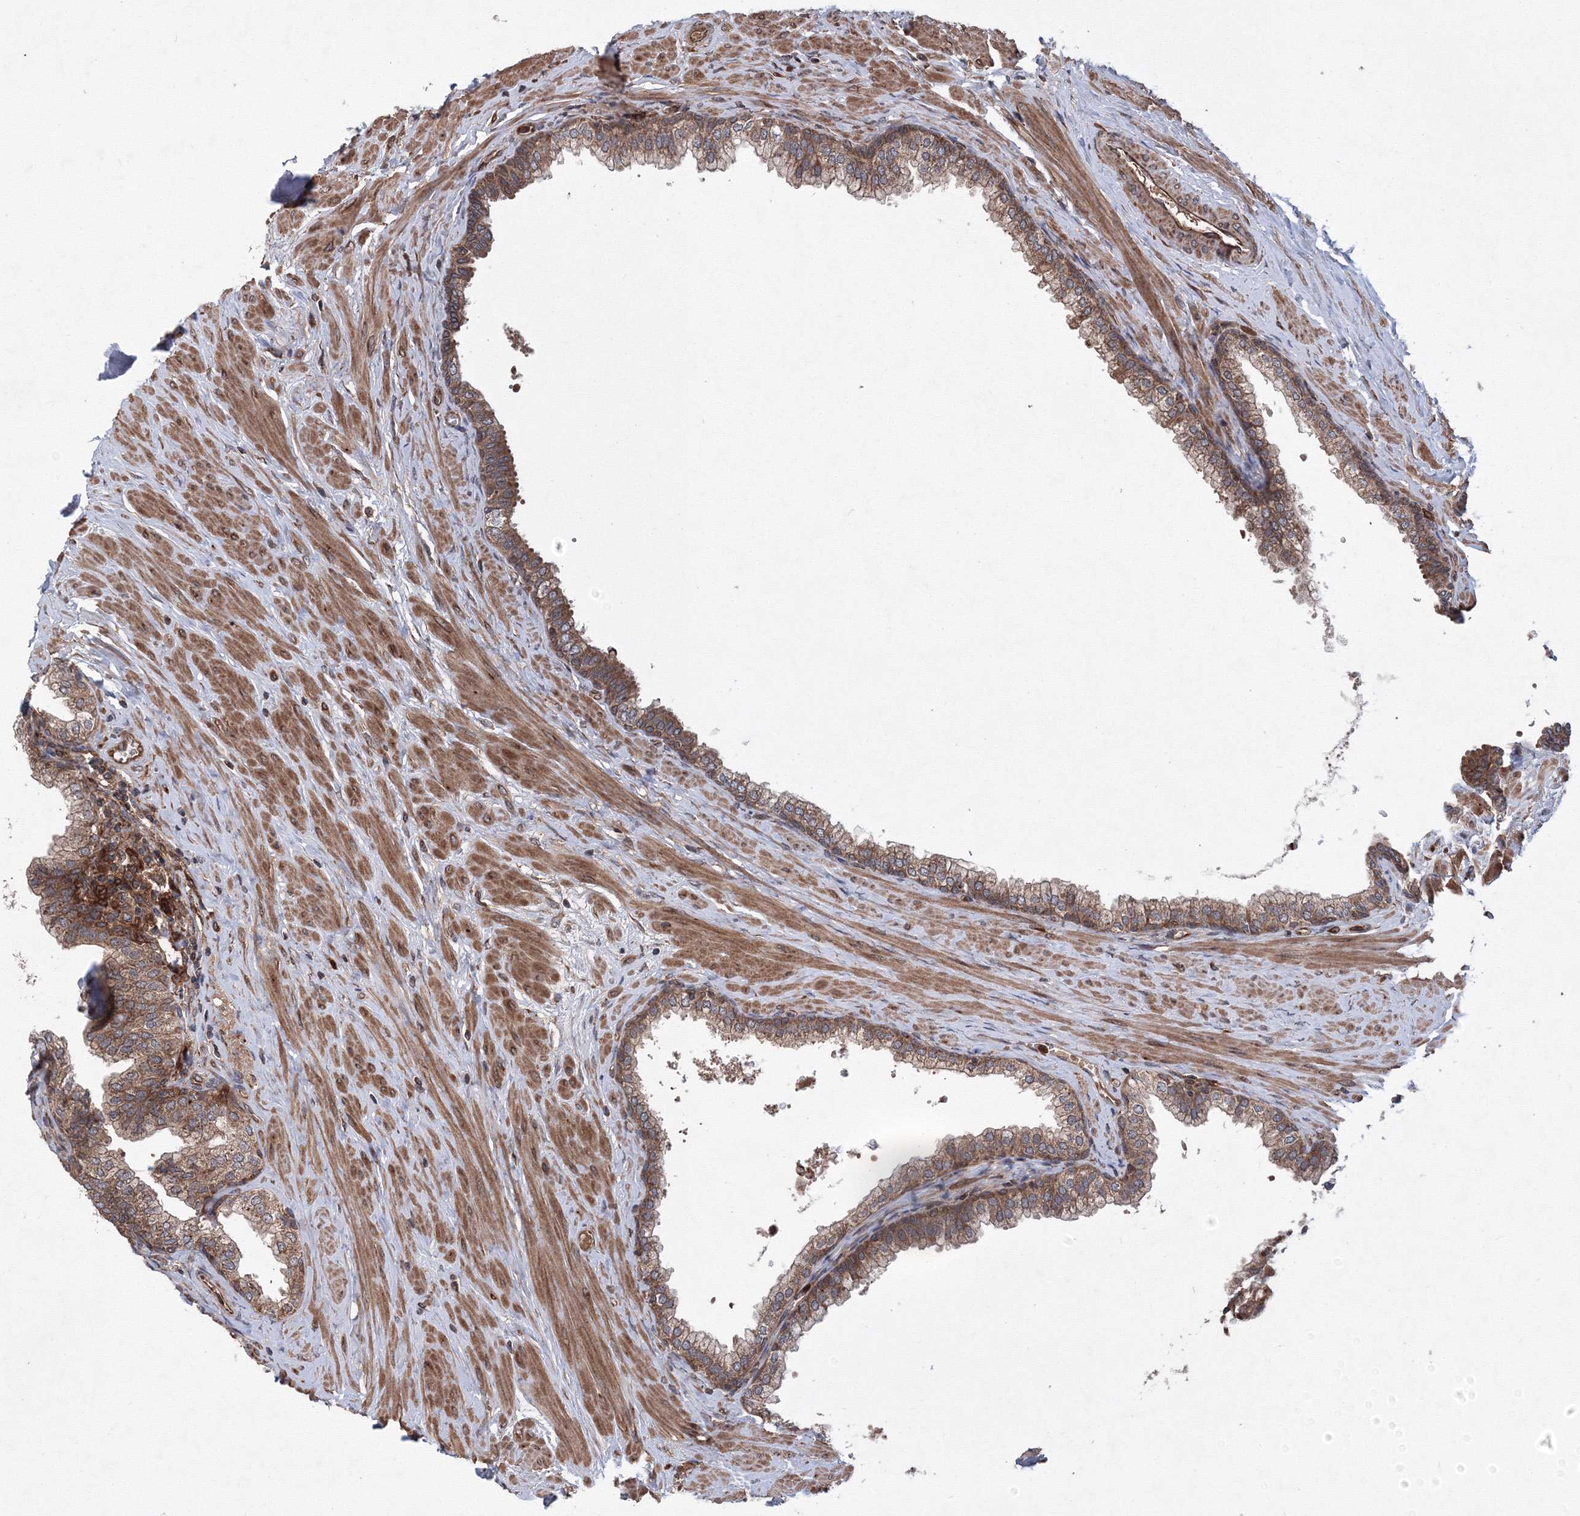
{"staining": {"intensity": "moderate", "quantity": ">75%", "location": "cytoplasmic/membranous"}, "tissue": "prostate", "cell_type": "Glandular cells", "image_type": "normal", "snomed": [{"axis": "morphology", "description": "Normal tissue, NOS"}, {"axis": "morphology", "description": "Urothelial carcinoma, Low grade"}, {"axis": "topography", "description": "Urinary bladder"}, {"axis": "topography", "description": "Prostate"}], "caption": "IHC (DAB (3,3'-diaminobenzidine)) staining of benign human prostate demonstrates moderate cytoplasmic/membranous protein staining in about >75% of glandular cells. The staining was performed using DAB (3,3'-diaminobenzidine), with brown indicating positive protein expression. Nuclei are stained blue with hematoxylin.", "gene": "ATG3", "patient": {"sex": "male", "age": 60}}